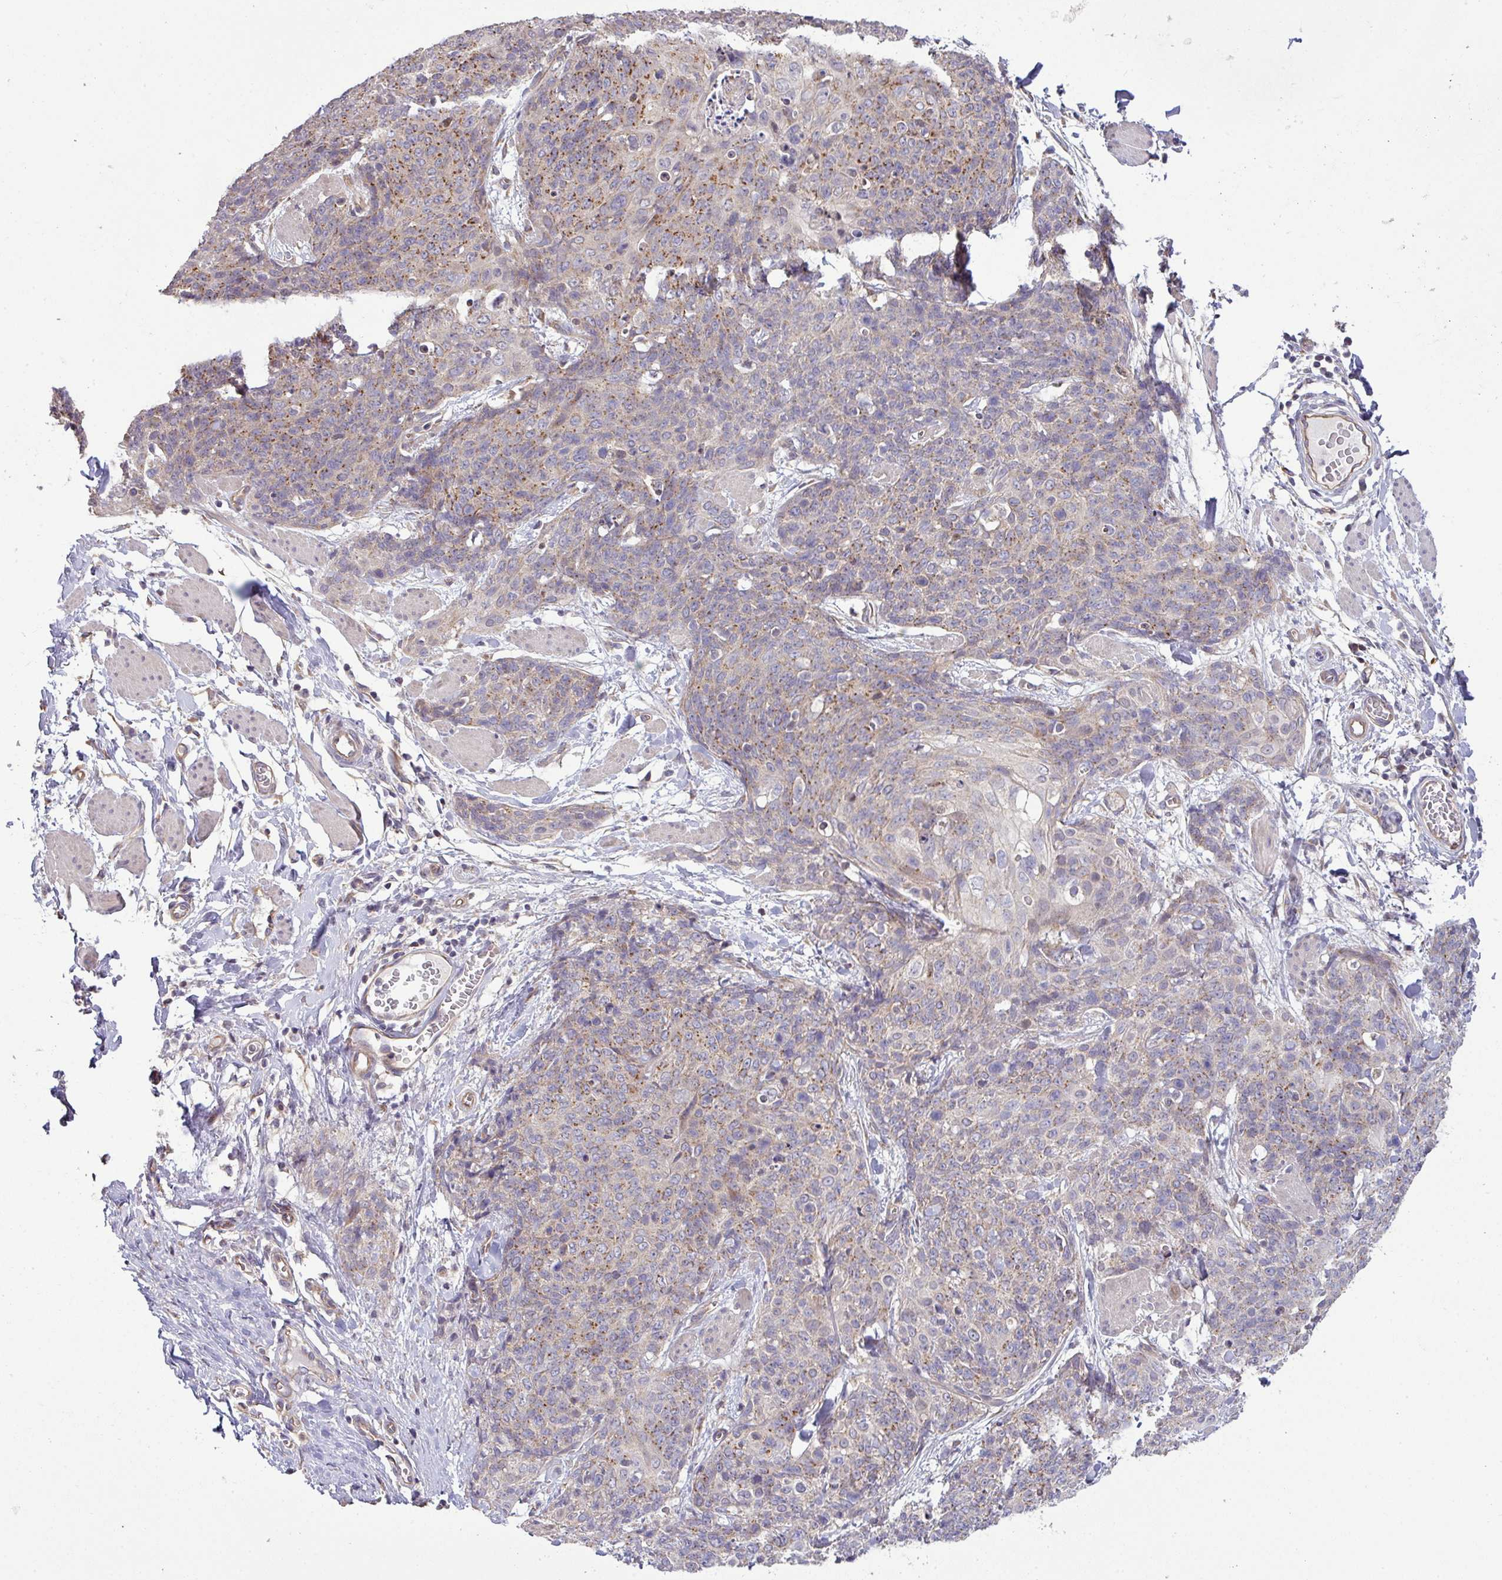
{"staining": {"intensity": "moderate", "quantity": "25%-75%", "location": "cytoplasmic/membranous"}, "tissue": "skin cancer", "cell_type": "Tumor cells", "image_type": "cancer", "snomed": [{"axis": "morphology", "description": "Squamous cell carcinoma, NOS"}, {"axis": "topography", "description": "Skin"}, {"axis": "topography", "description": "Vulva"}], "caption": "Human skin cancer stained with a protein marker reveals moderate staining in tumor cells.", "gene": "TIMMDC1", "patient": {"sex": "female", "age": 85}}